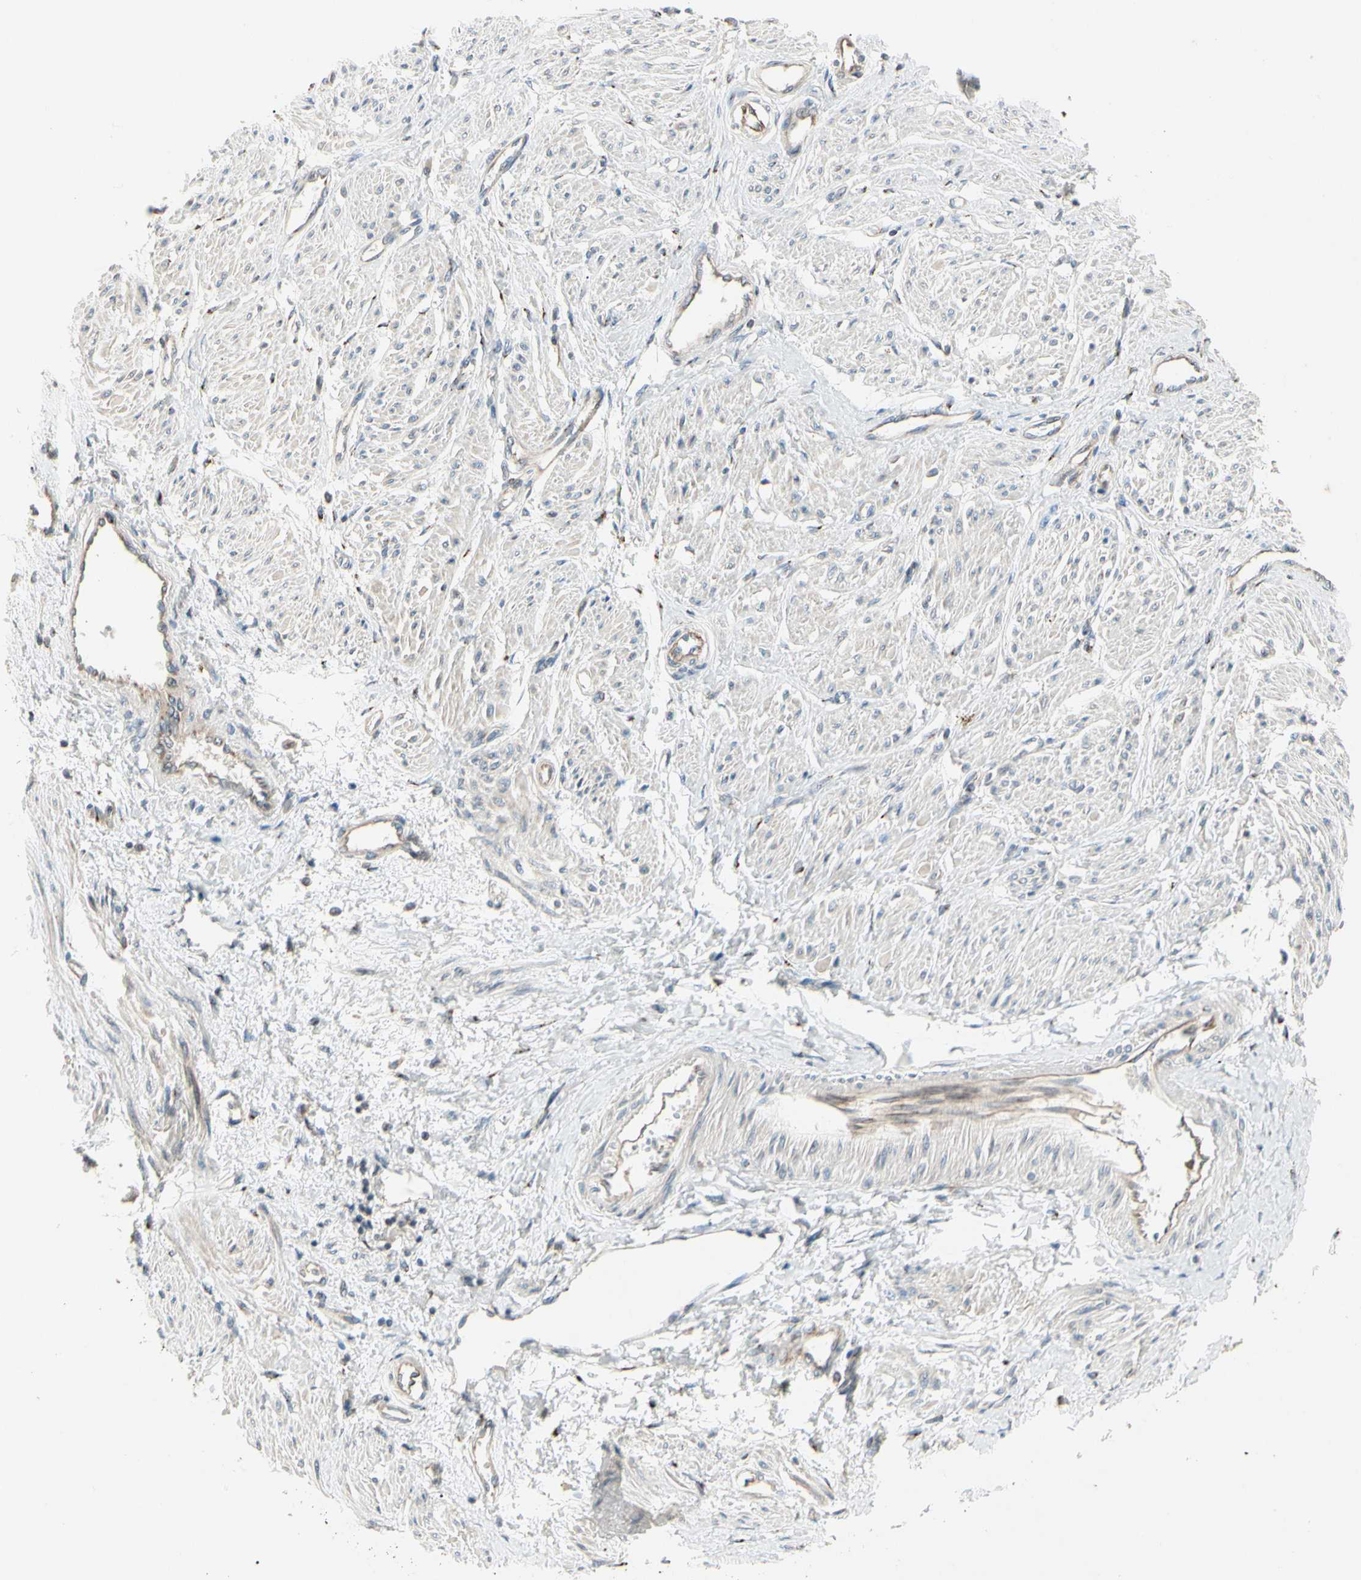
{"staining": {"intensity": "negative", "quantity": "none", "location": "none"}, "tissue": "smooth muscle", "cell_type": "Smooth muscle cells", "image_type": "normal", "snomed": [{"axis": "morphology", "description": "Normal tissue, NOS"}, {"axis": "topography", "description": "Smooth muscle"}, {"axis": "topography", "description": "Uterus"}], "caption": "The immunohistochemistry image has no significant expression in smooth muscle cells of smooth muscle.", "gene": "ABCA3", "patient": {"sex": "female", "age": 39}}